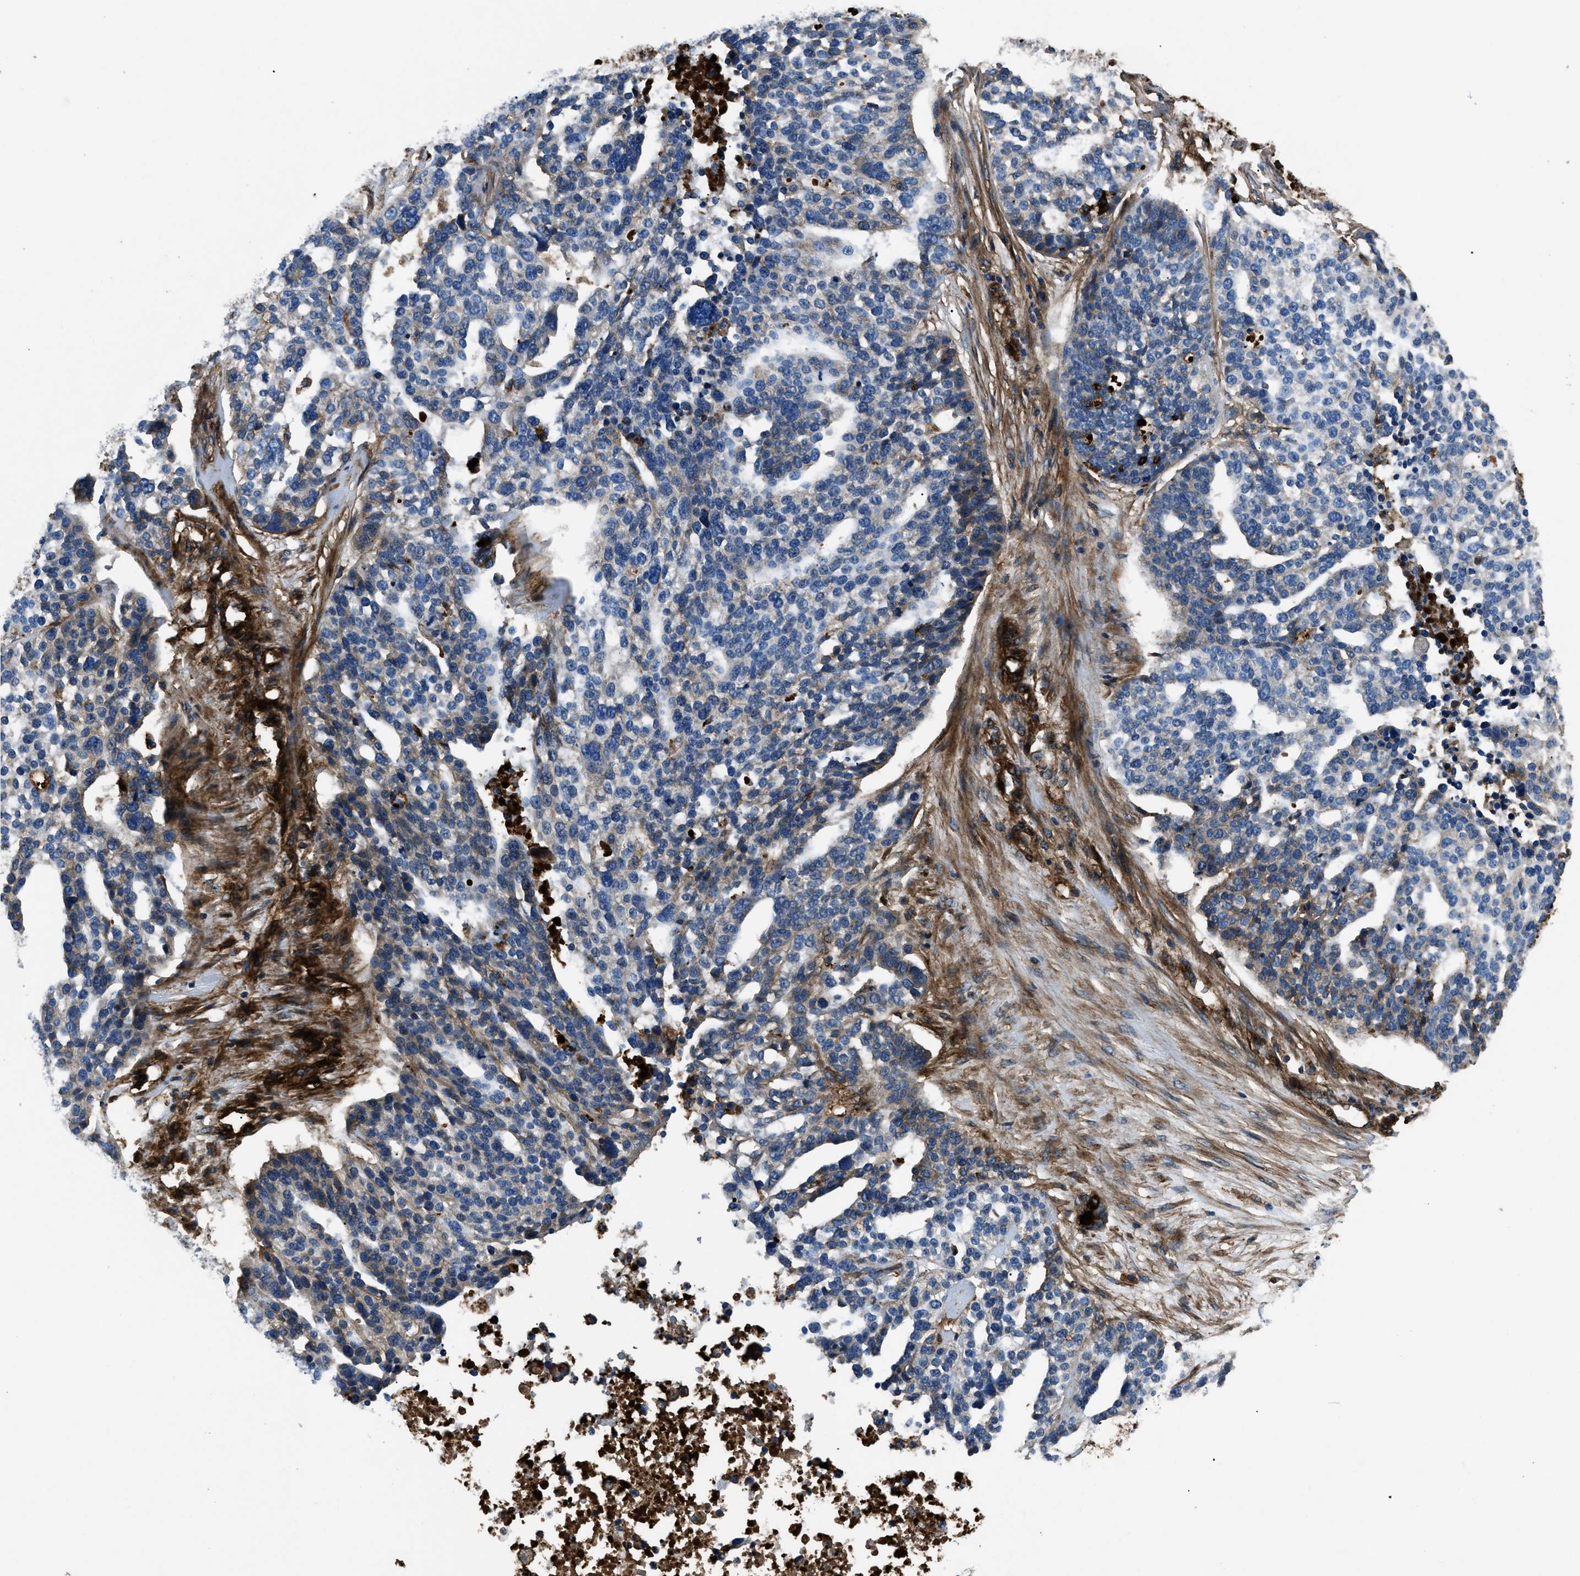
{"staining": {"intensity": "weak", "quantity": "<25%", "location": "cytoplasmic/membranous"}, "tissue": "ovarian cancer", "cell_type": "Tumor cells", "image_type": "cancer", "snomed": [{"axis": "morphology", "description": "Cystadenocarcinoma, serous, NOS"}, {"axis": "topography", "description": "Ovary"}], "caption": "There is no significant positivity in tumor cells of ovarian cancer (serous cystadenocarcinoma). Brightfield microscopy of immunohistochemistry (IHC) stained with DAB (brown) and hematoxylin (blue), captured at high magnification.", "gene": "CD276", "patient": {"sex": "female", "age": 59}}